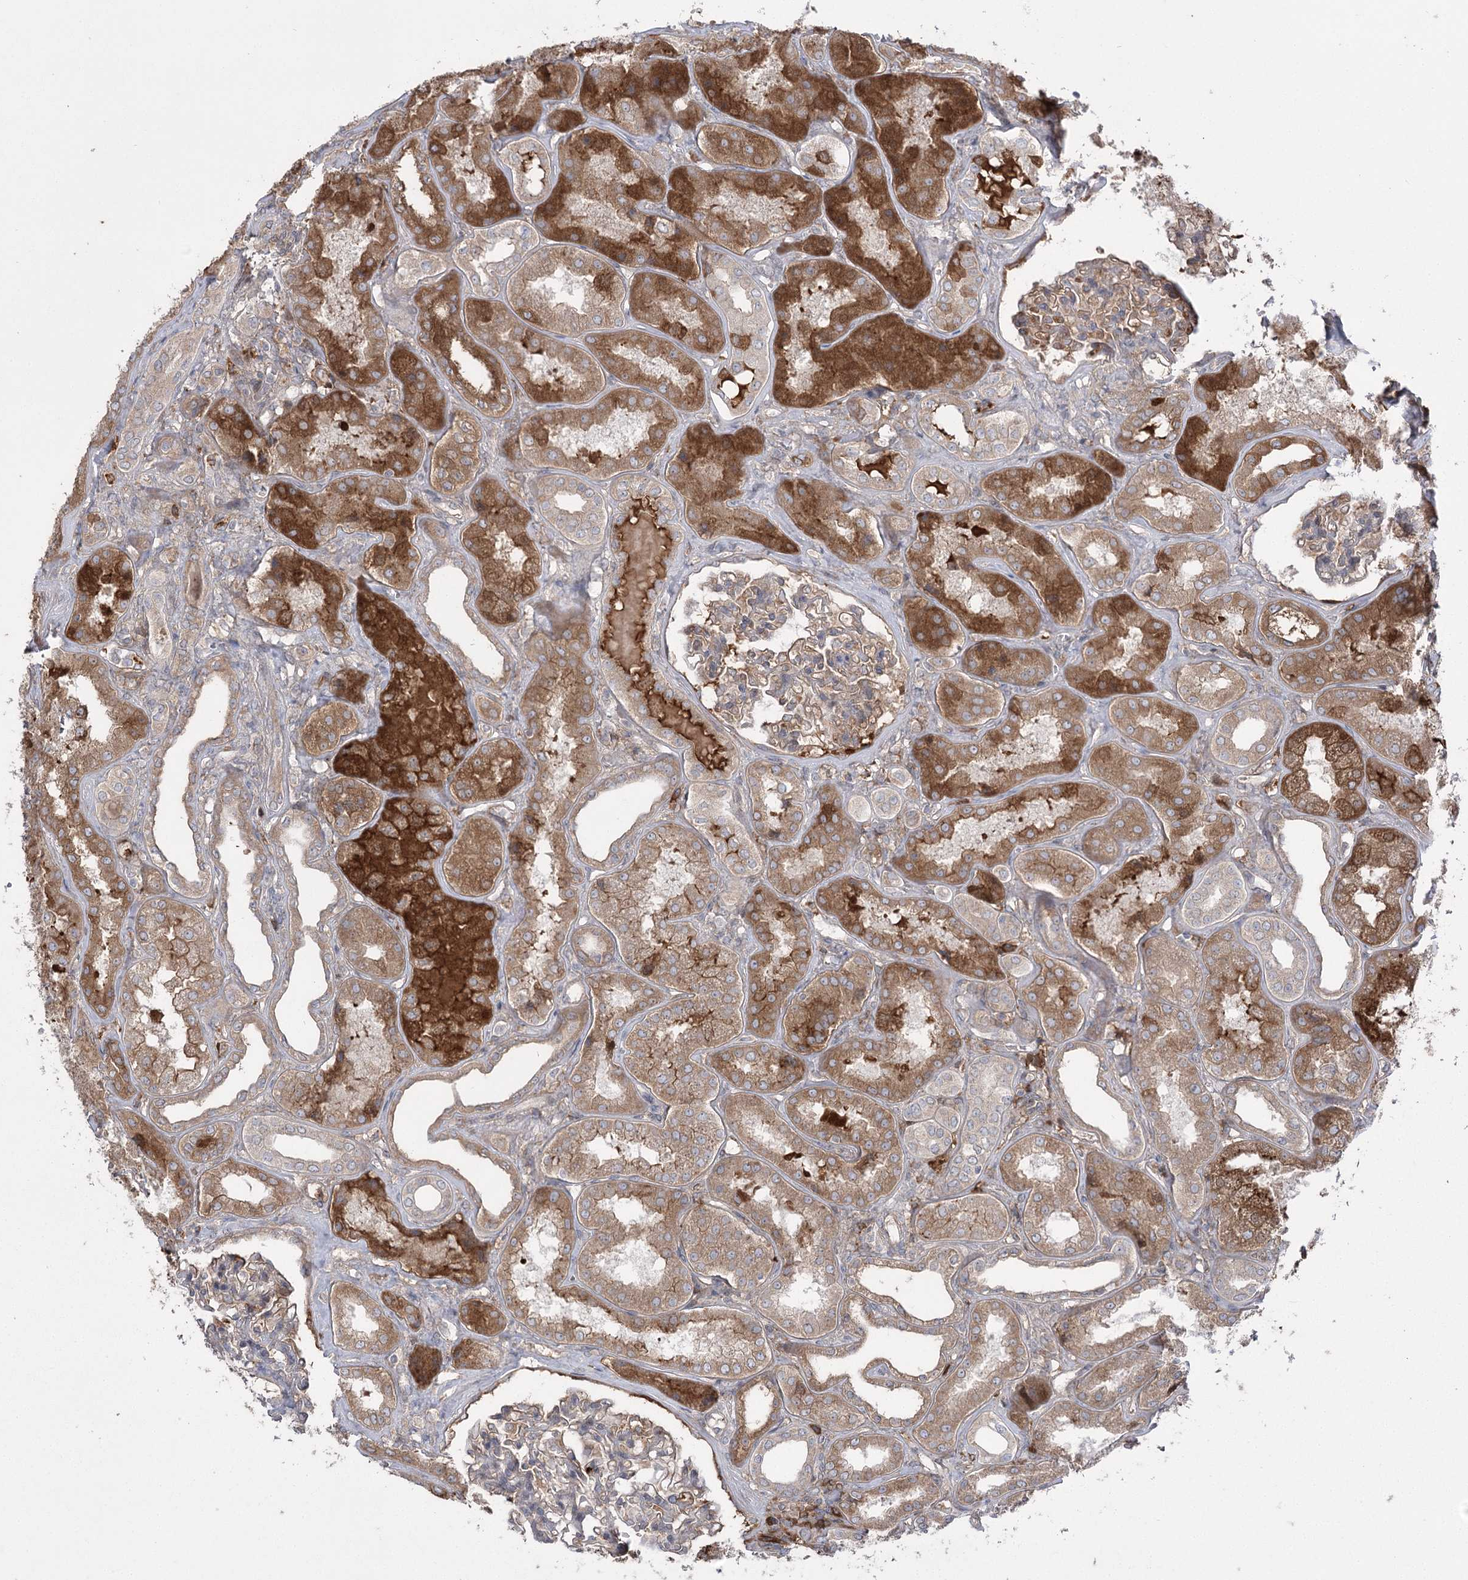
{"staining": {"intensity": "weak", "quantity": "25%-75%", "location": "cytoplasmic/membranous"}, "tissue": "kidney", "cell_type": "Cells in glomeruli", "image_type": "normal", "snomed": [{"axis": "morphology", "description": "Normal tissue, NOS"}, {"axis": "topography", "description": "Kidney"}], "caption": "Immunohistochemical staining of normal kidney exhibits weak cytoplasmic/membranous protein expression in approximately 25%-75% of cells in glomeruli. Using DAB (3,3'-diaminobenzidine) (brown) and hematoxylin (blue) stains, captured at high magnification using brightfield microscopy.", "gene": "PLEKHA5", "patient": {"sex": "female", "age": 56}}